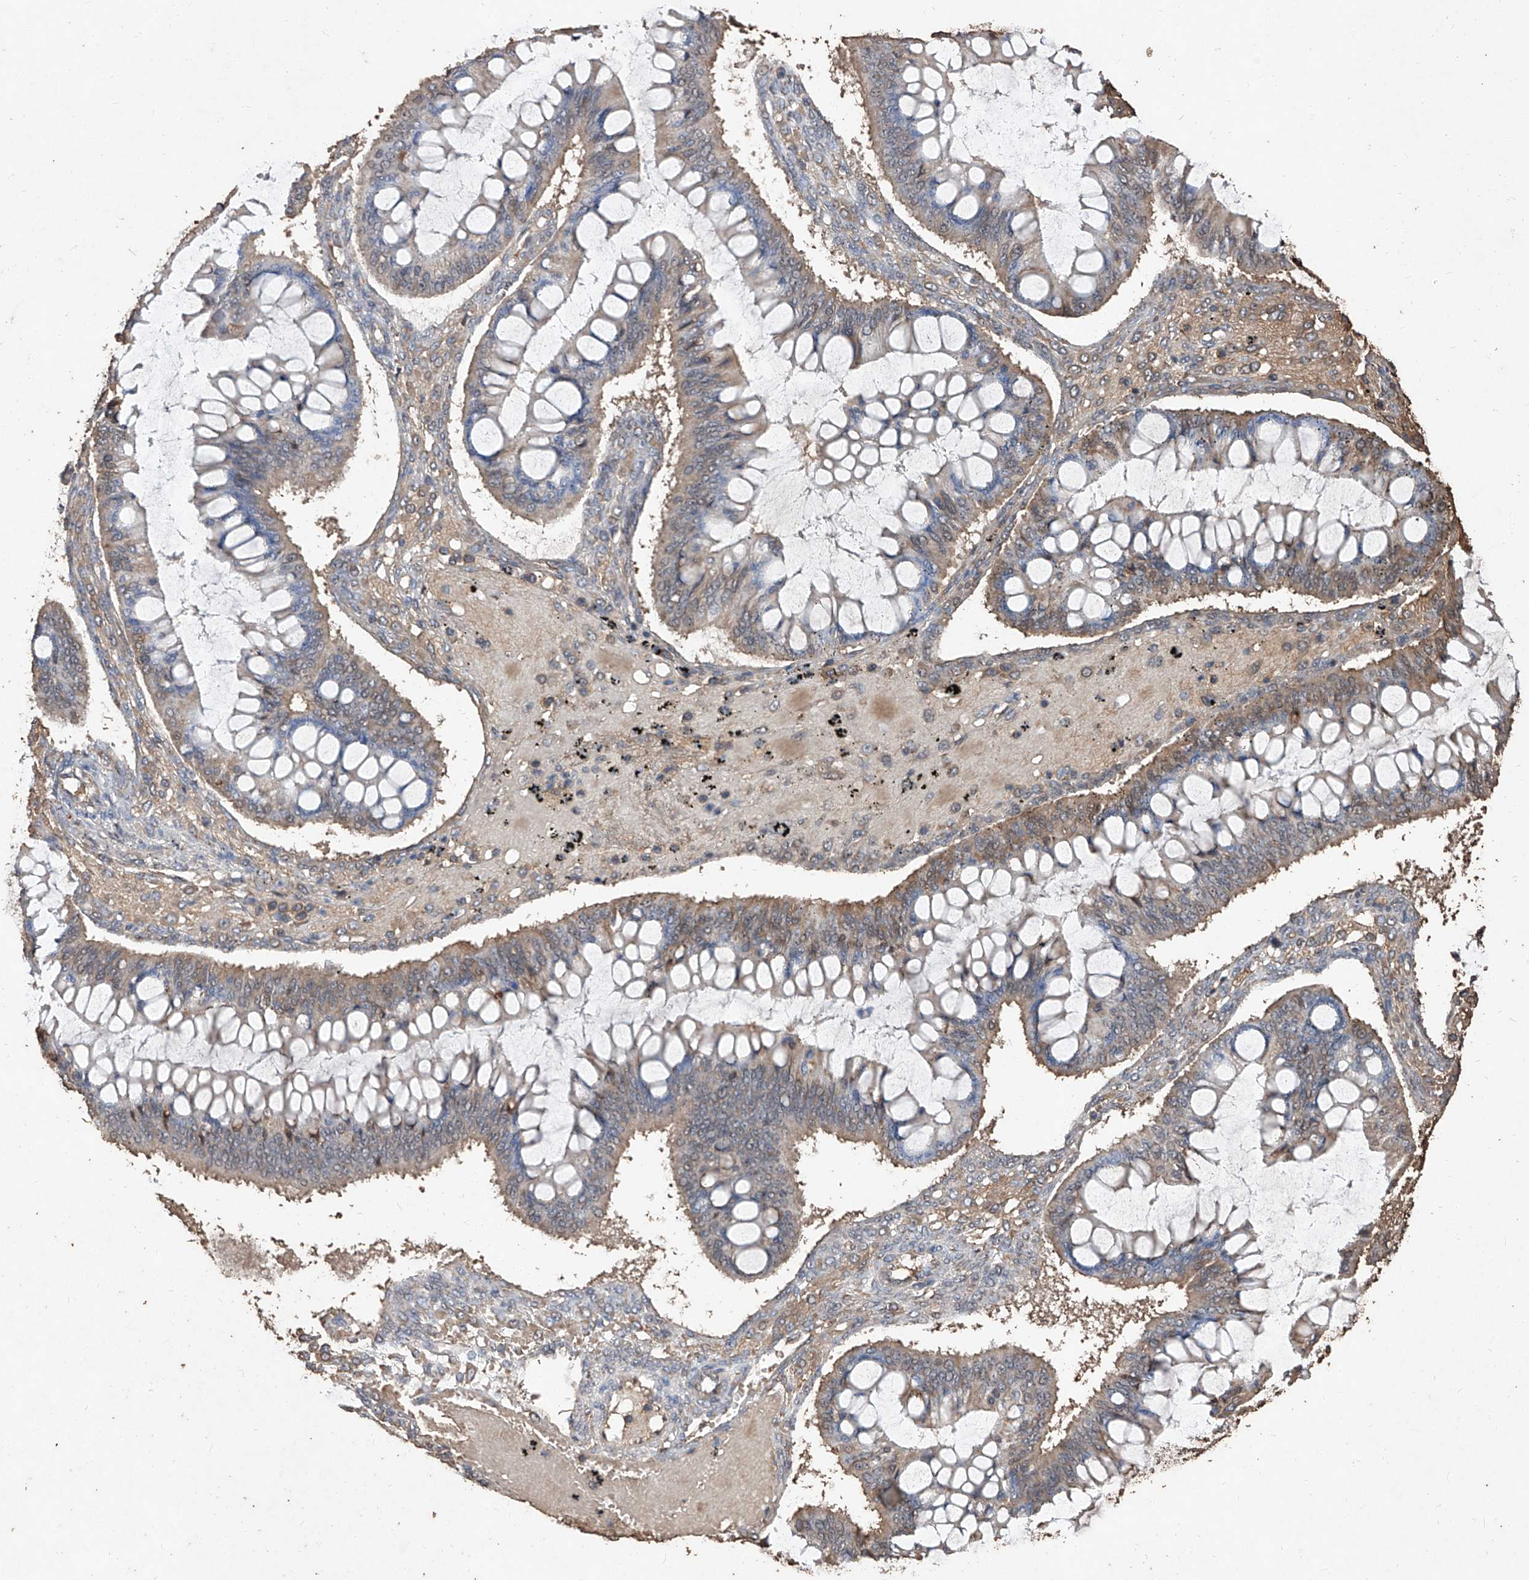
{"staining": {"intensity": "weak", "quantity": "<25%", "location": "cytoplasmic/membranous"}, "tissue": "ovarian cancer", "cell_type": "Tumor cells", "image_type": "cancer", "snomed": [{"axis": "morphology", "description": "Cystadenocarcinoma, mucinous, NOS"}, {"axis": "topography", "description": "Ovary"}], "caption": "Immunohistochemical staining of ovarian cancer displays no significant expression in tumor cells.", "gene": "EML1", "patient": {"sex": "female", "age": 73}}